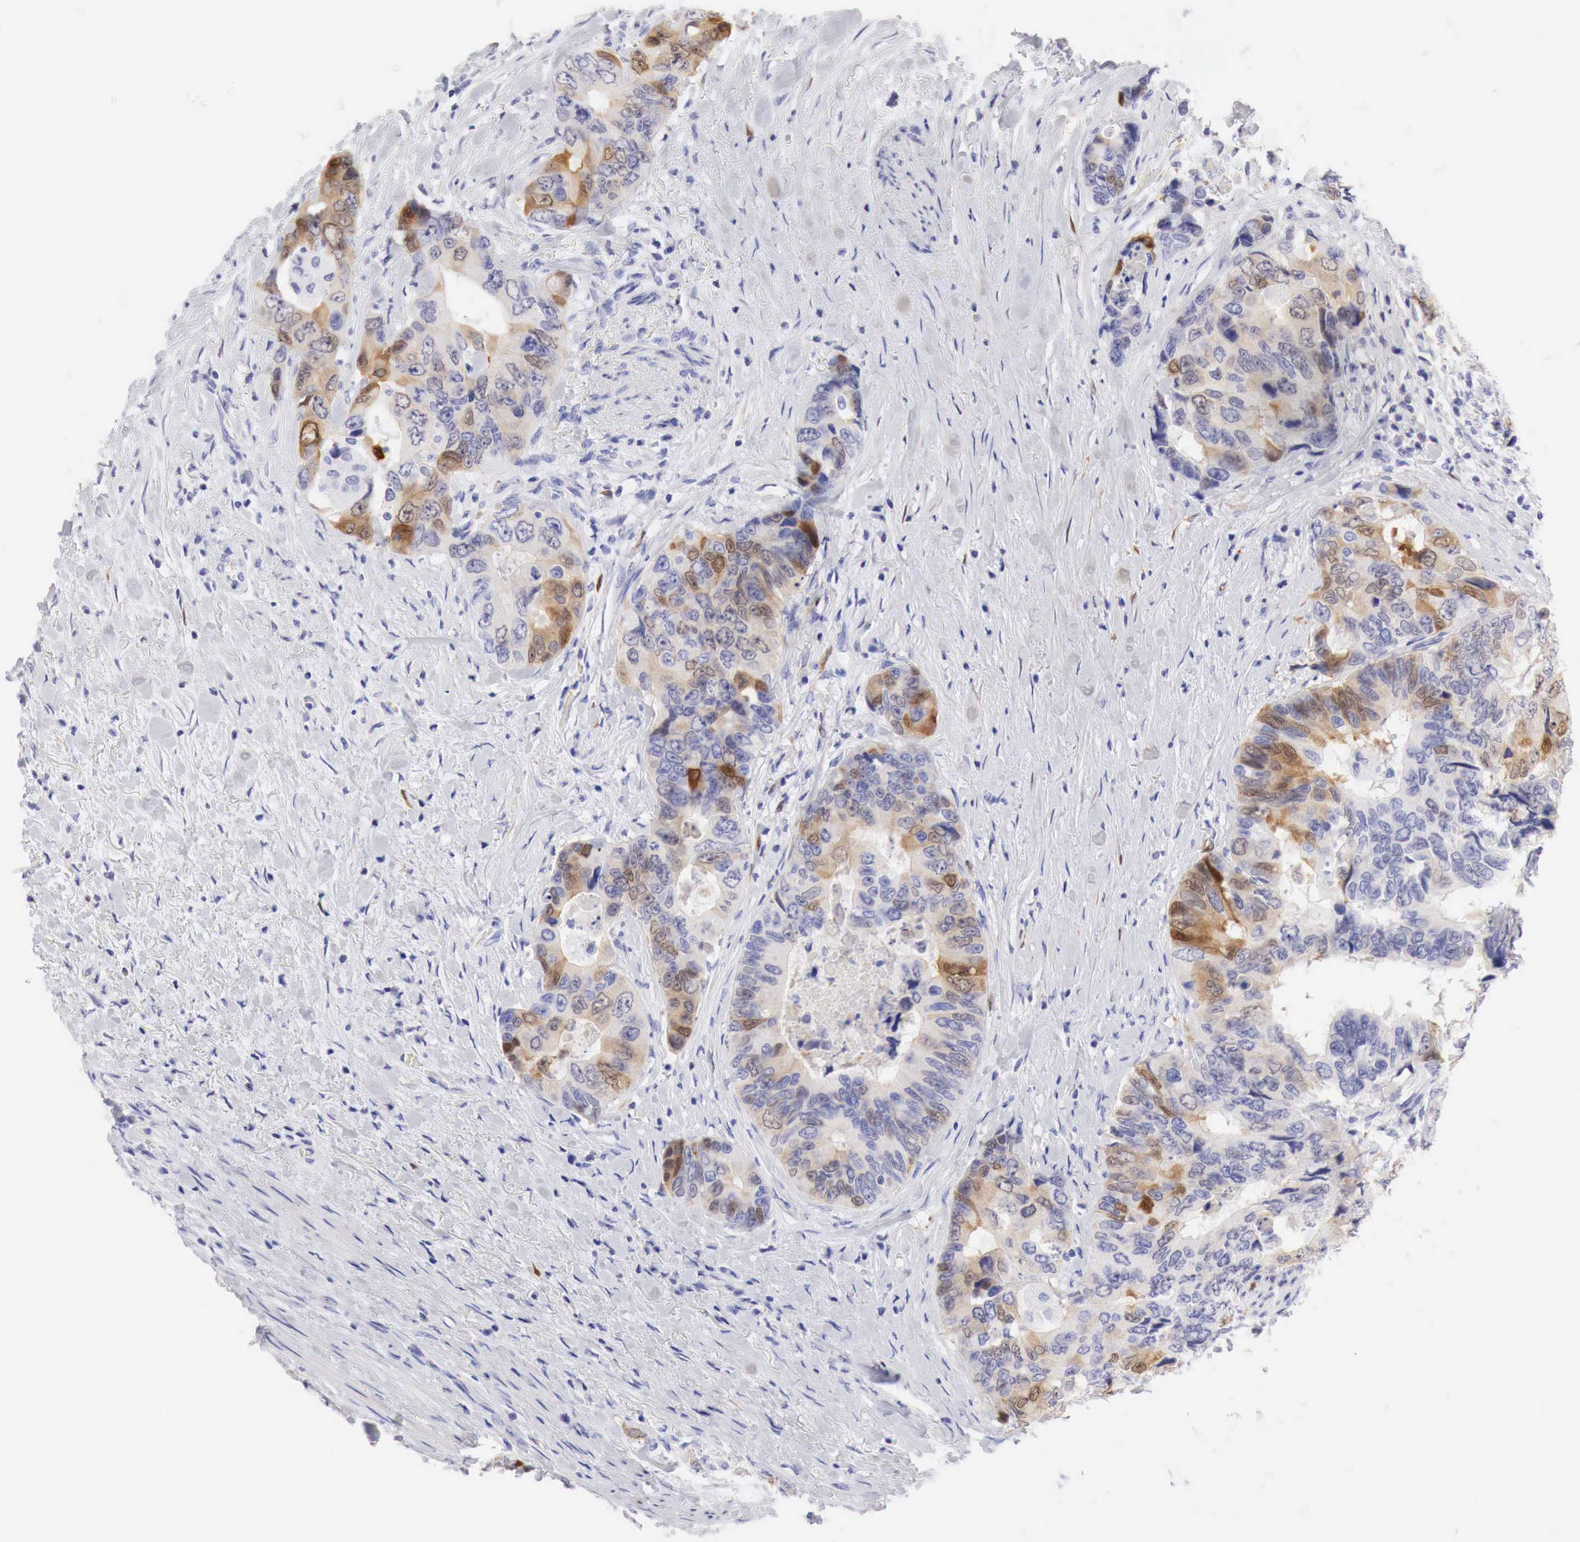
{"staining": {"intensity": "moderate", "quantity": "25%-75%", "location": "cytoplasmic/membranous"}, "tissue": "colorectal cancer", "cell_type": "Tumor cells", "image_type": "cancer", "snomed": [{"axis": "morphology", "description": "Adenocarcinoma, NOS"}, {"axis": "topography", "description": "Rectum"}], "caption": "Colorectal adenocarcinoma stained with immunohistochemistry reveals moderate cytoplasmic/membranous positivity in about 25%-75% of tumor cells. (IHC, brightfield microscopy, high magnification).", "gene": "CDKN2A", "patient": {"sex": "female", "age": 67}}